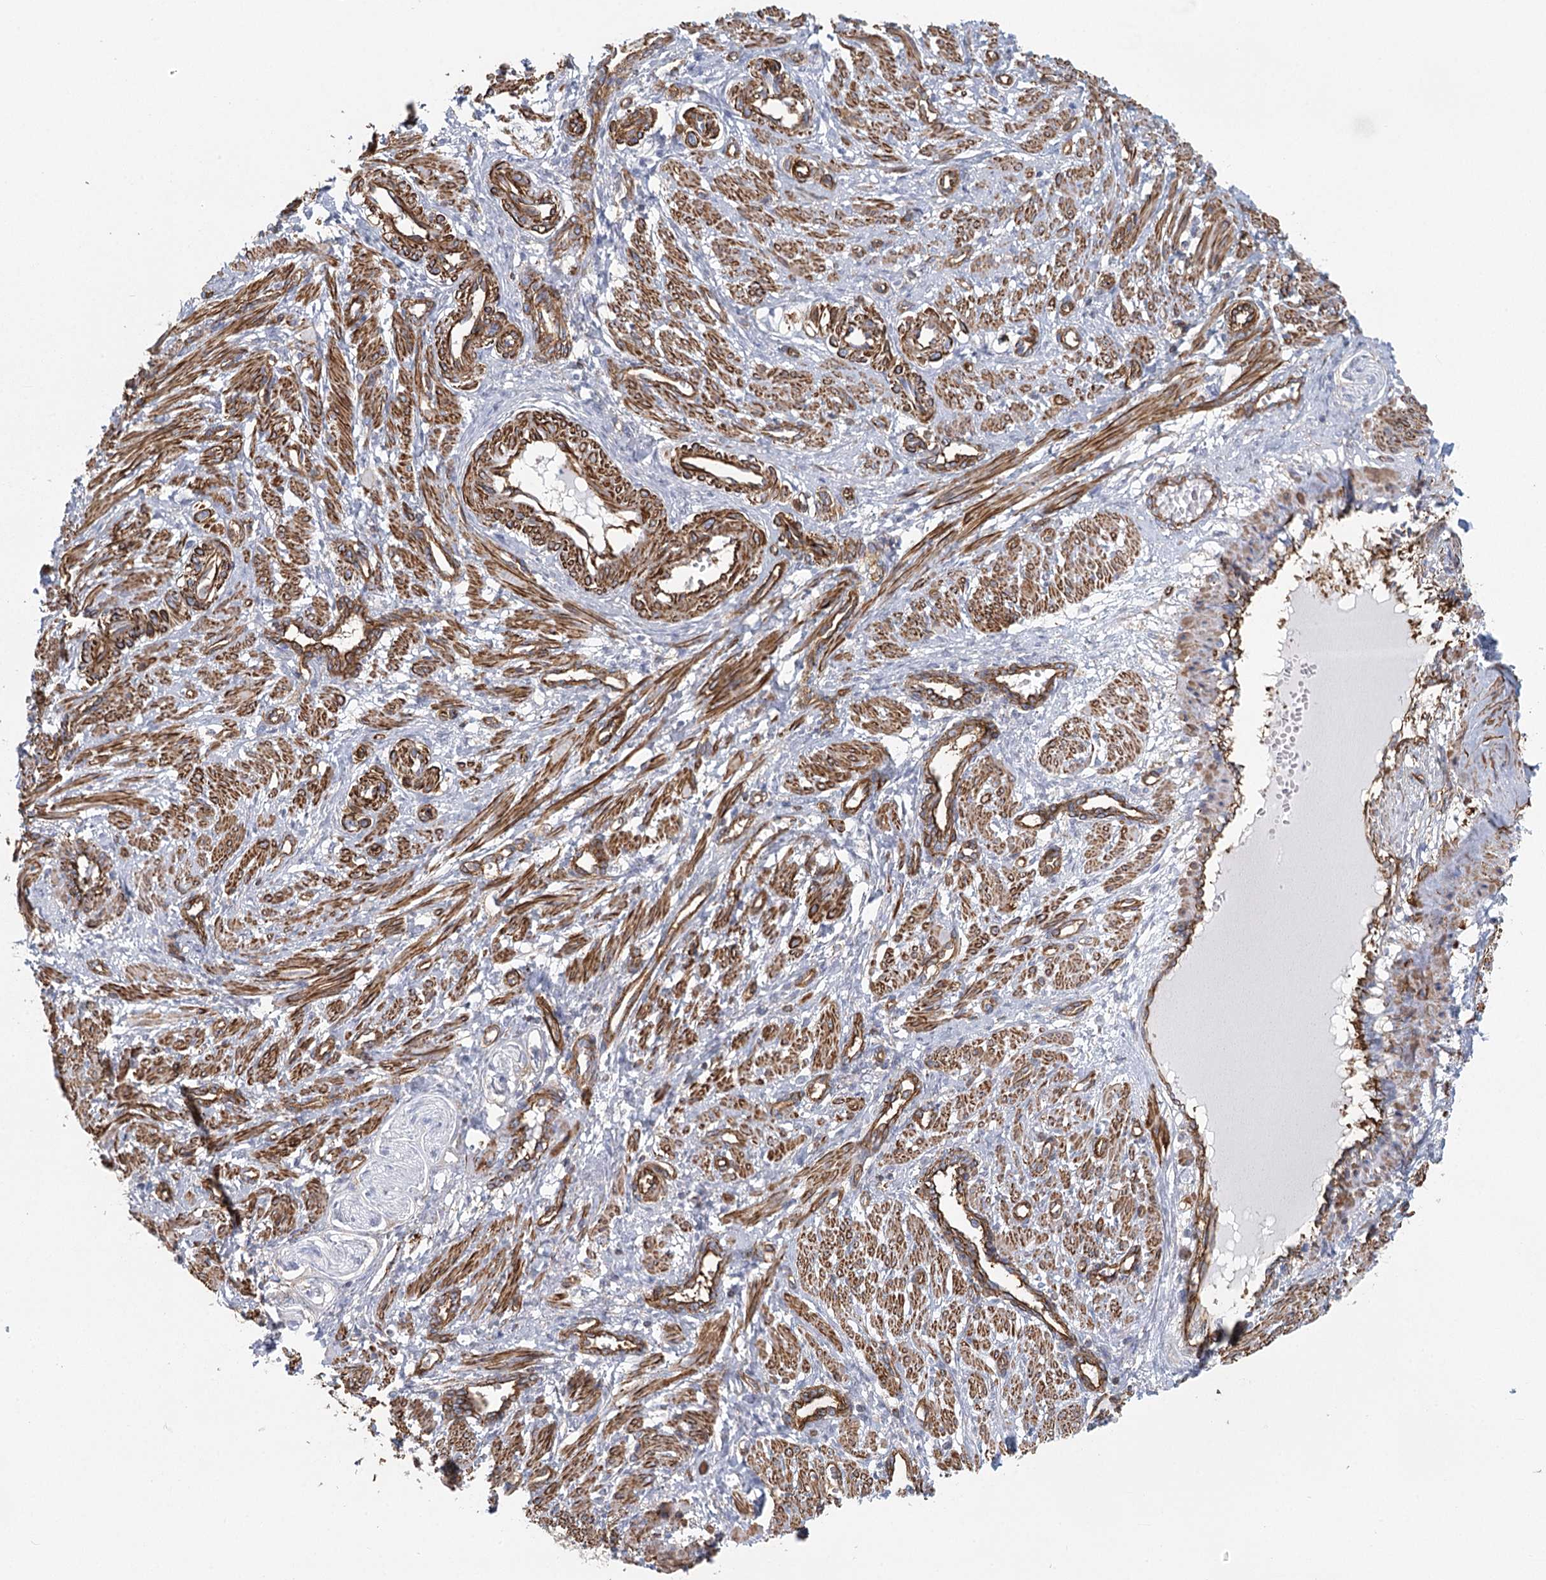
{"staining": {"intensity": "moderate", "quantity": ">75%", "location": "cytoplasmic/membranous"}, "tissue": "smooth muscle", "cell_type": "Smooth muscle cells", "image_type": "normal", "snomed": [{"axis": "morphology", "description": "Normal tissue, NOS"}, {"axis": "topography", "description": "Endometrium"}], "caption": "Protein staining demonstrates moderate cytoplasmic/membranous positivity in about >75% of smooth muscle cells in normal smooth muscle. The staining was performed using DAB (3,3'-diaminobenzidine) to visualize the protein expression in brown, while the nuclei were stained in blue with hematoxylin (Magnification: 20x).", "gene": "IFT46", "patient": {"sex": "female", "age": 33}}